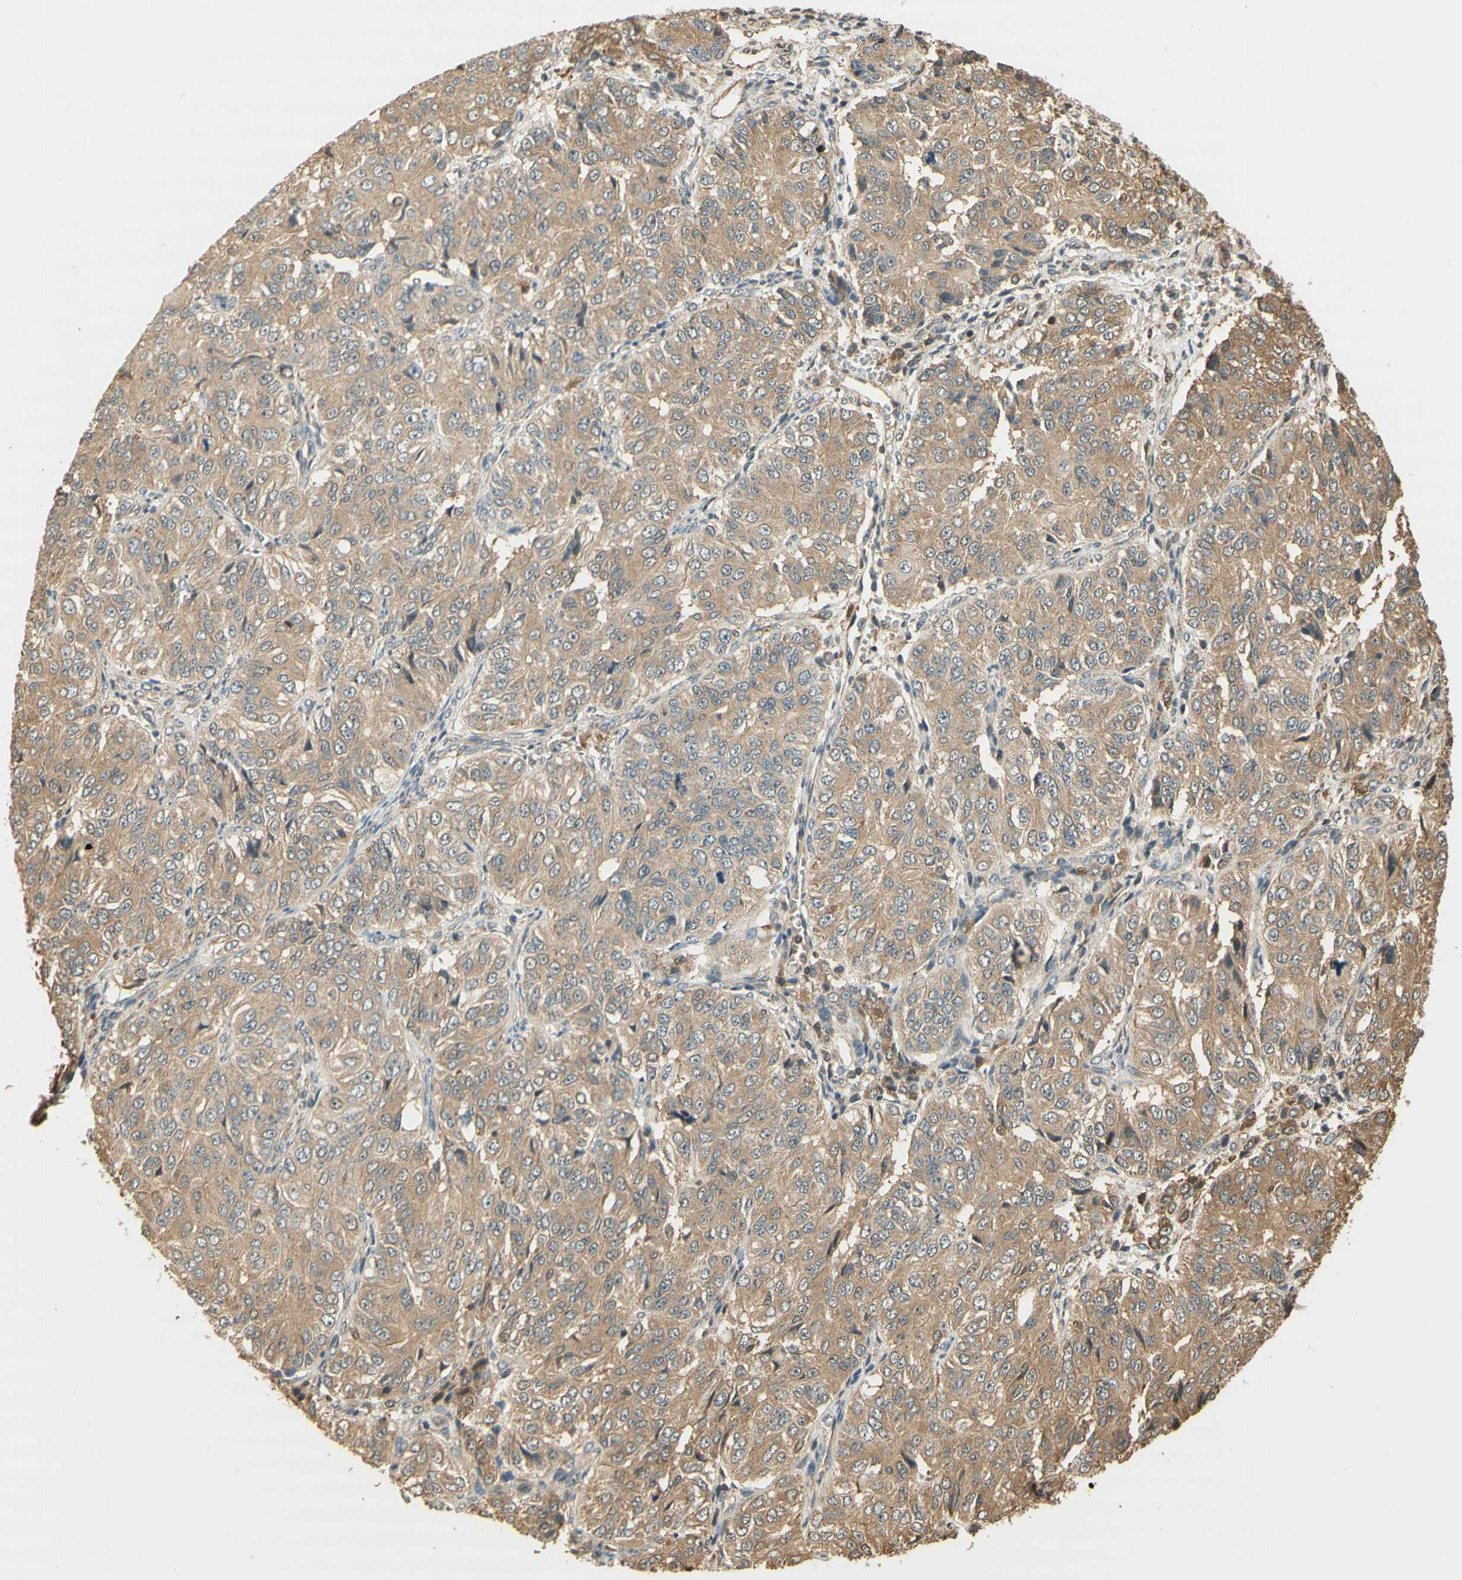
{"staining": {"intensity": "moderate", "quantity": ">75%", "location": "cytoplasmic/membranous"}, "tissue": "ovarian cancer", "cell_type": "Tumor cells", "image_type": "cancer", "snomed": [{"axis": "morphology", "description": "Carcinoma, endometroid"}, {"axis": "topography", "description": "Ovary"}], "caption": "Immunohistochemical staining of ovarian cancer demonstrates moderate cytoplasmic/membranous protein expression in about >75% of tumor cells. (Brightfield microscopy of DAB IHC at high magnification).", "gene": "AGER", "patient": {"sex": "female", "age": 51}}